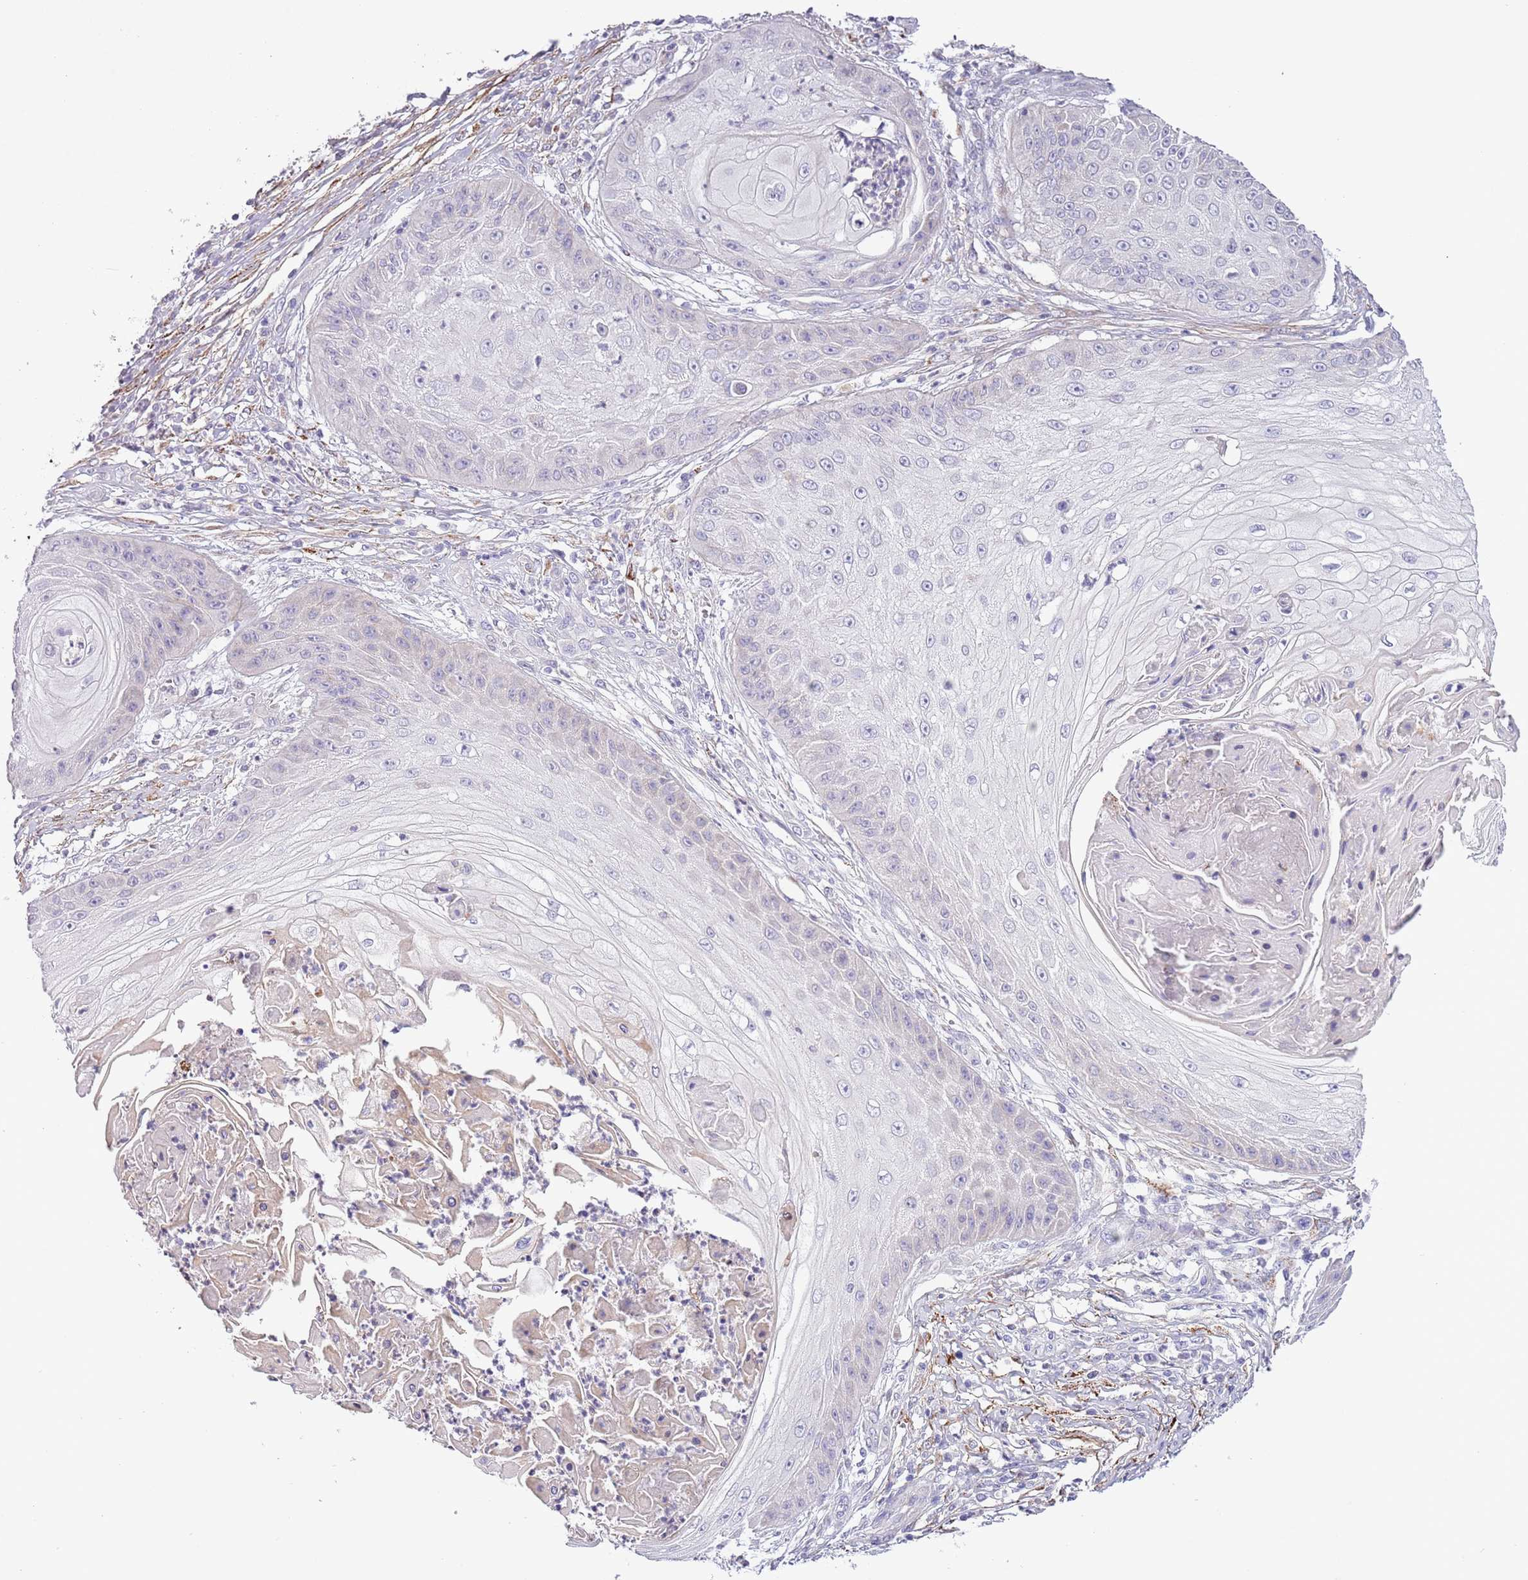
{"staining": {"intensity": "negative", "quantity": "none", "location": "none"}, "tissue": "skin cancer", "cell_type": "Tumor cells", "image_type": "cancer", "snomed": [{"axis": "morphology", "description": "Squamous cell carcinoma, NOS"}, {"axis": "topography", "description": "Skin"}], "caption": "IHC of human skin cancer displays no expression in tumor cells.", "gene": "ZNF658", "patient": {"sex": "male", "age": 70}}